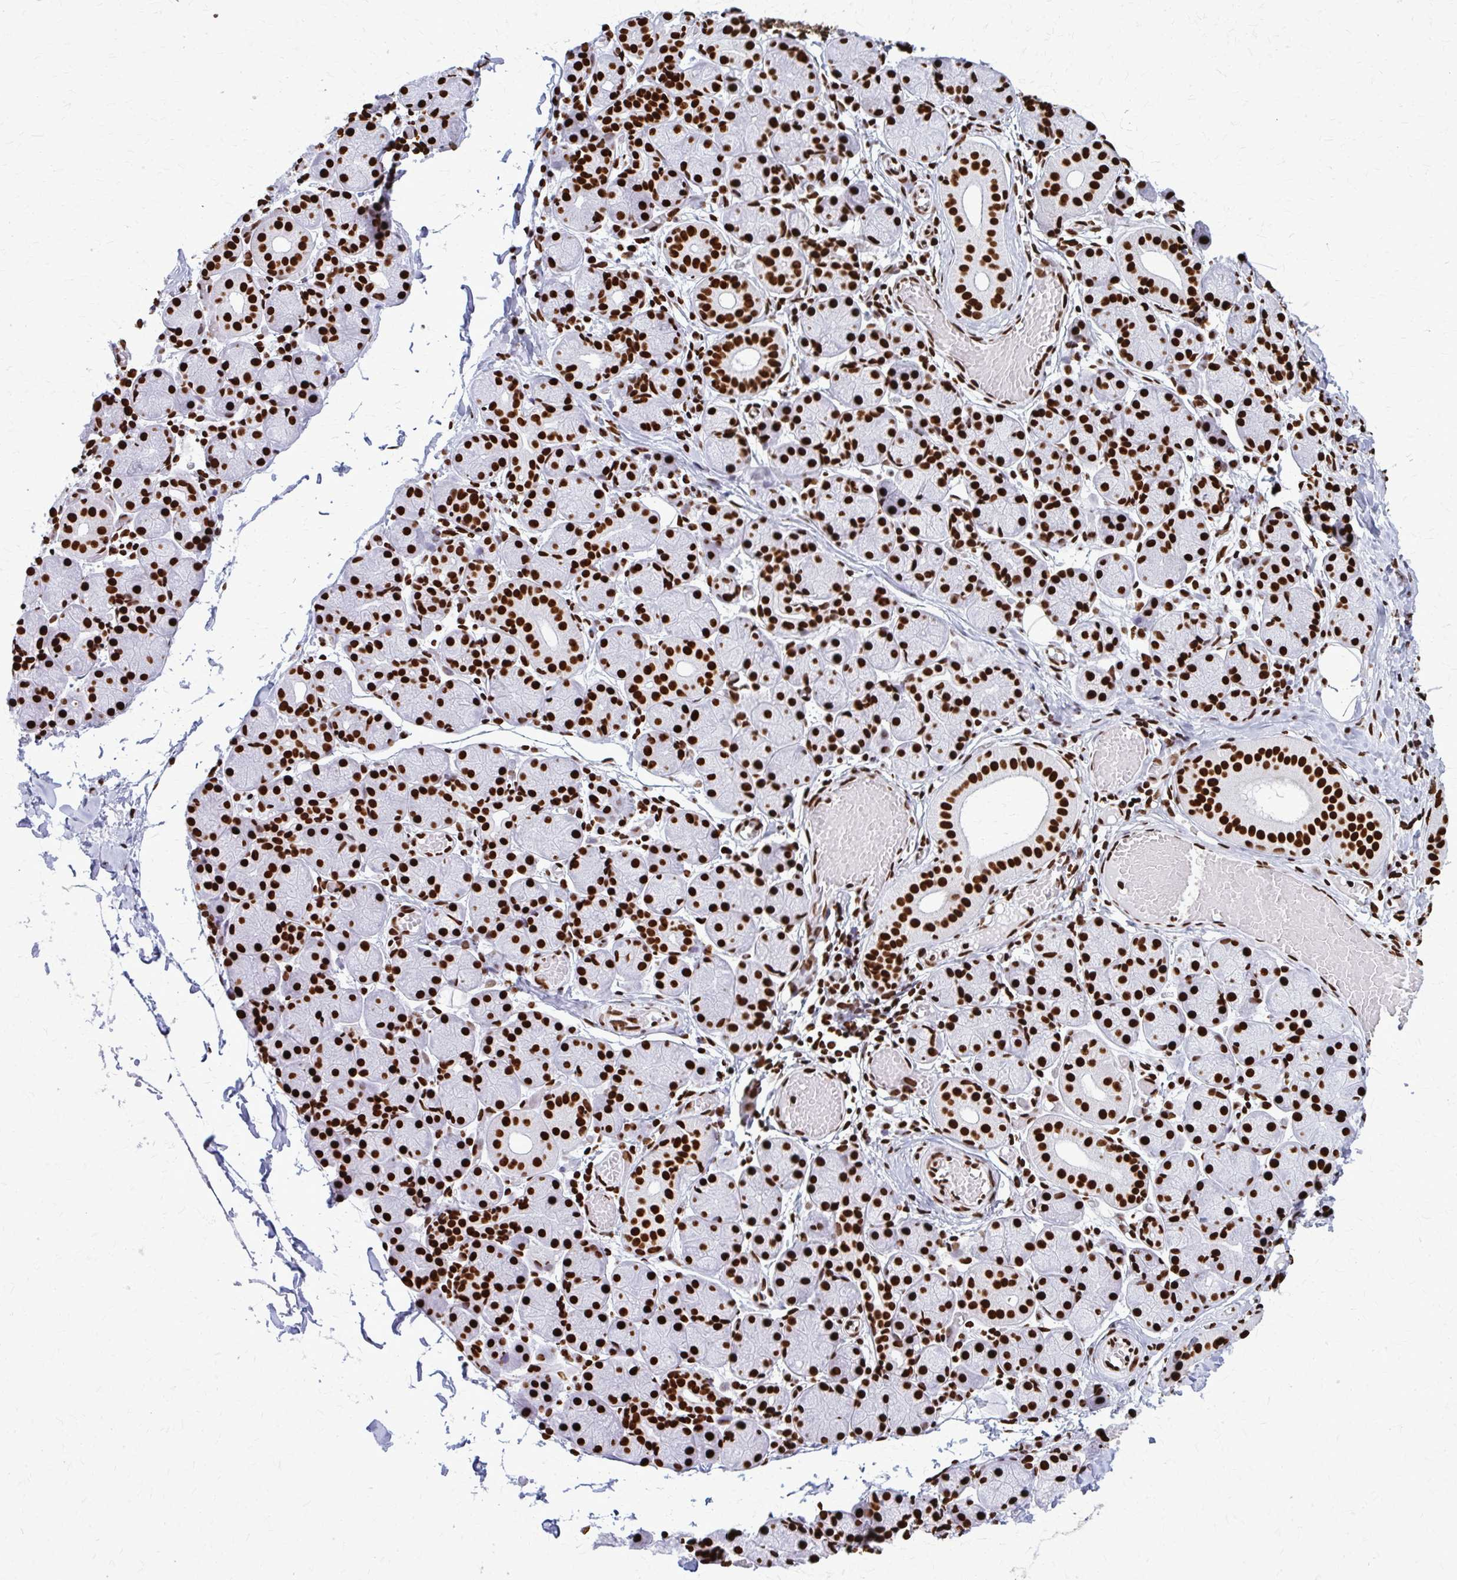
{"staining": {"intensity": "strong", "quantity": ">75%", "location": "nuclear"}, "tissue": "salivary gland", "cell_type": "Glandular cells", "image_type": "normal", "snomed": [{"axis": "morphology", "description": "Normal tissue, NOS"}, {"axis": "topography", "description": "Salivary gland"}], "caption": "Immunohistochemical staining of normal salivary gland displays >75% levels of strong nuclear protein expression in approximately >75% of glandular cells.", "gene": "SFPQ", "patient": {"sex": "female", "age": 24}}